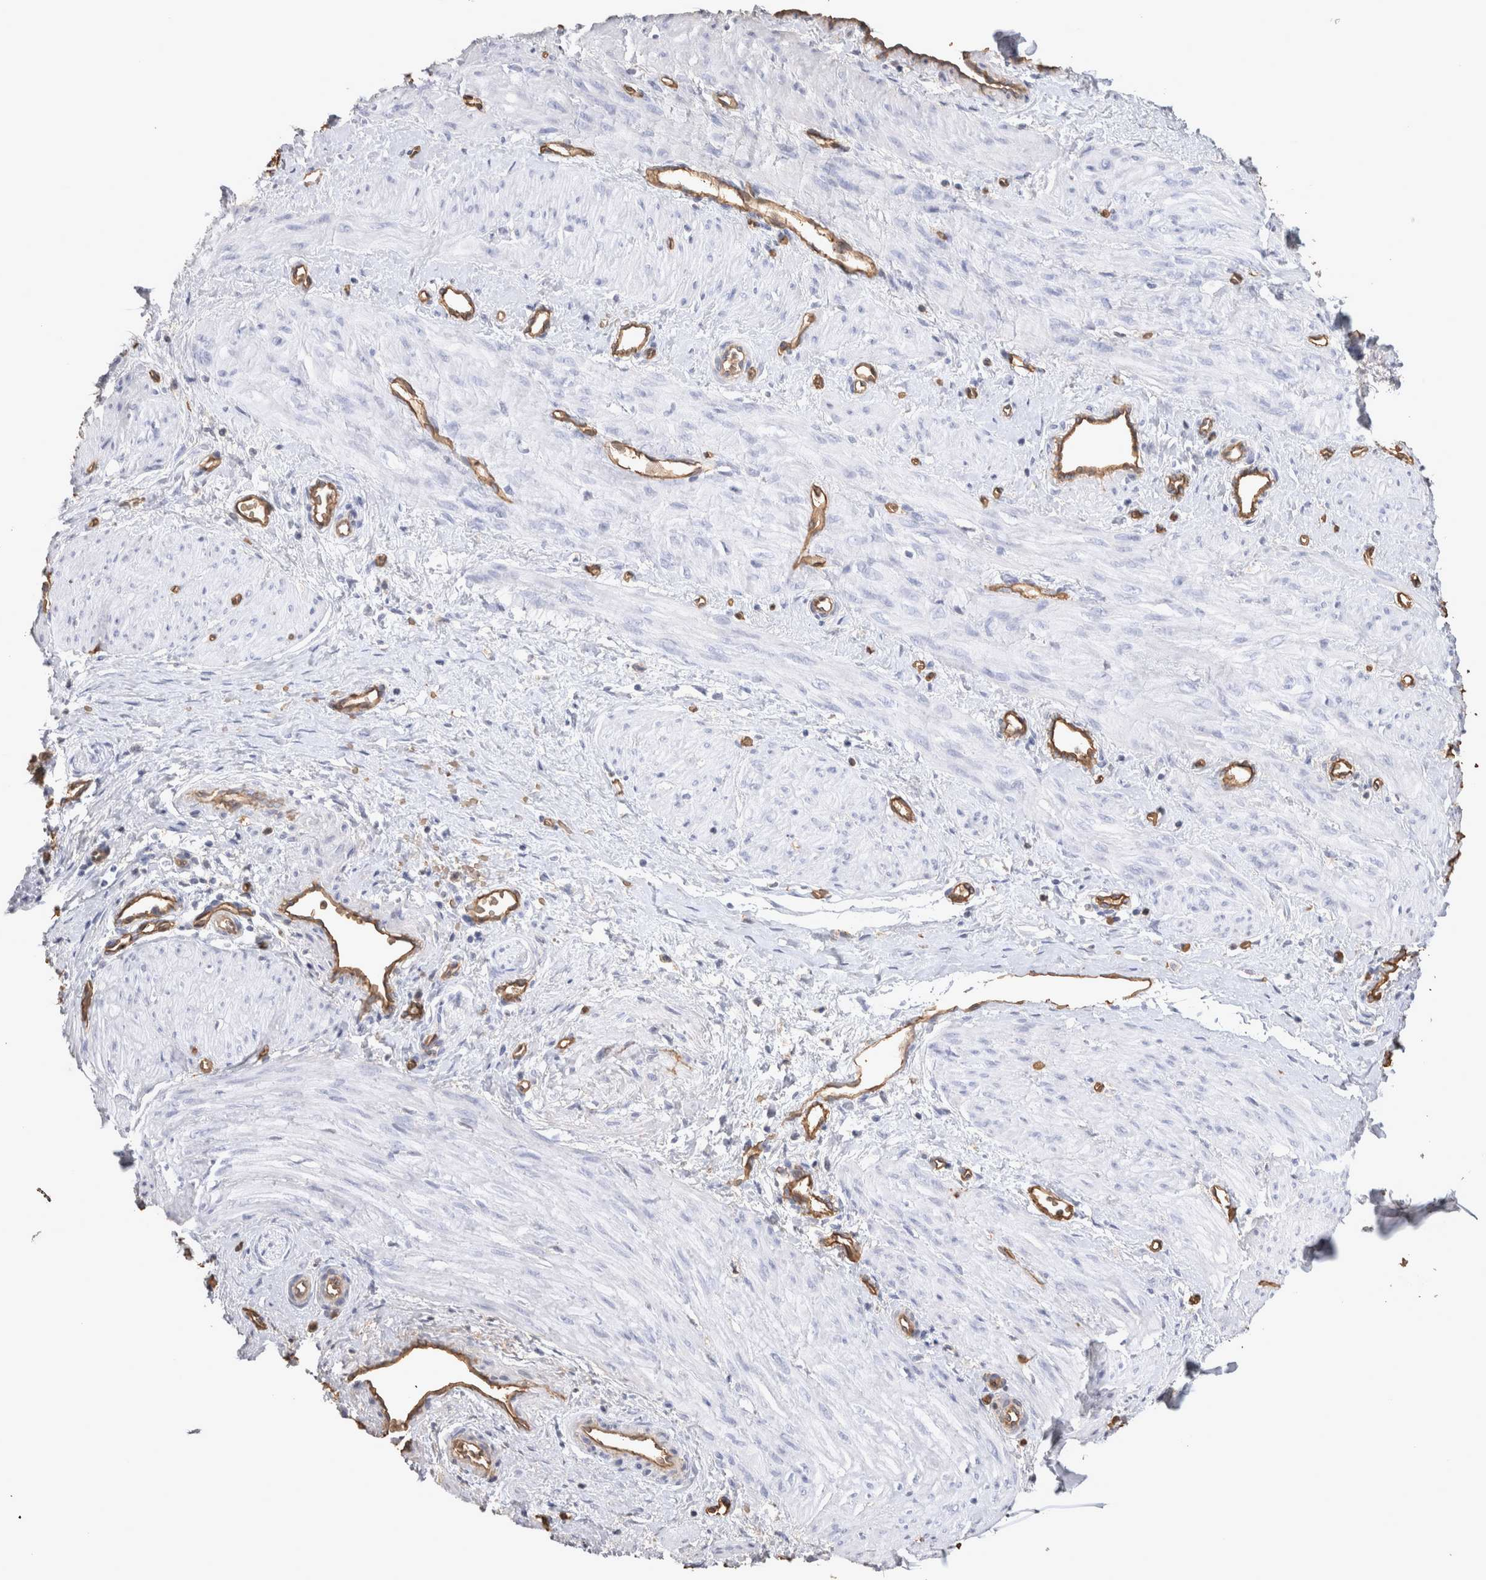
{"staining": {"intensity": "negative", "quantity": "none", "location": "none"}, "tissue": "smooth muscle", "cell_type": "Smooth muscle cells", "image_type": "normal", "snomed": [{"axis": "morphology", "description": "Normal tissue, NOS"}, {"axis": "topography", "description": "Endometrium"}], "caption": "Immunohistochemistry image of normal smooth muscle stained for a protein (brown), which exhibits no staining in smooth muscle cells.", "gene": "IL17RC", "patient": {"sex": "female", "age": 33}}